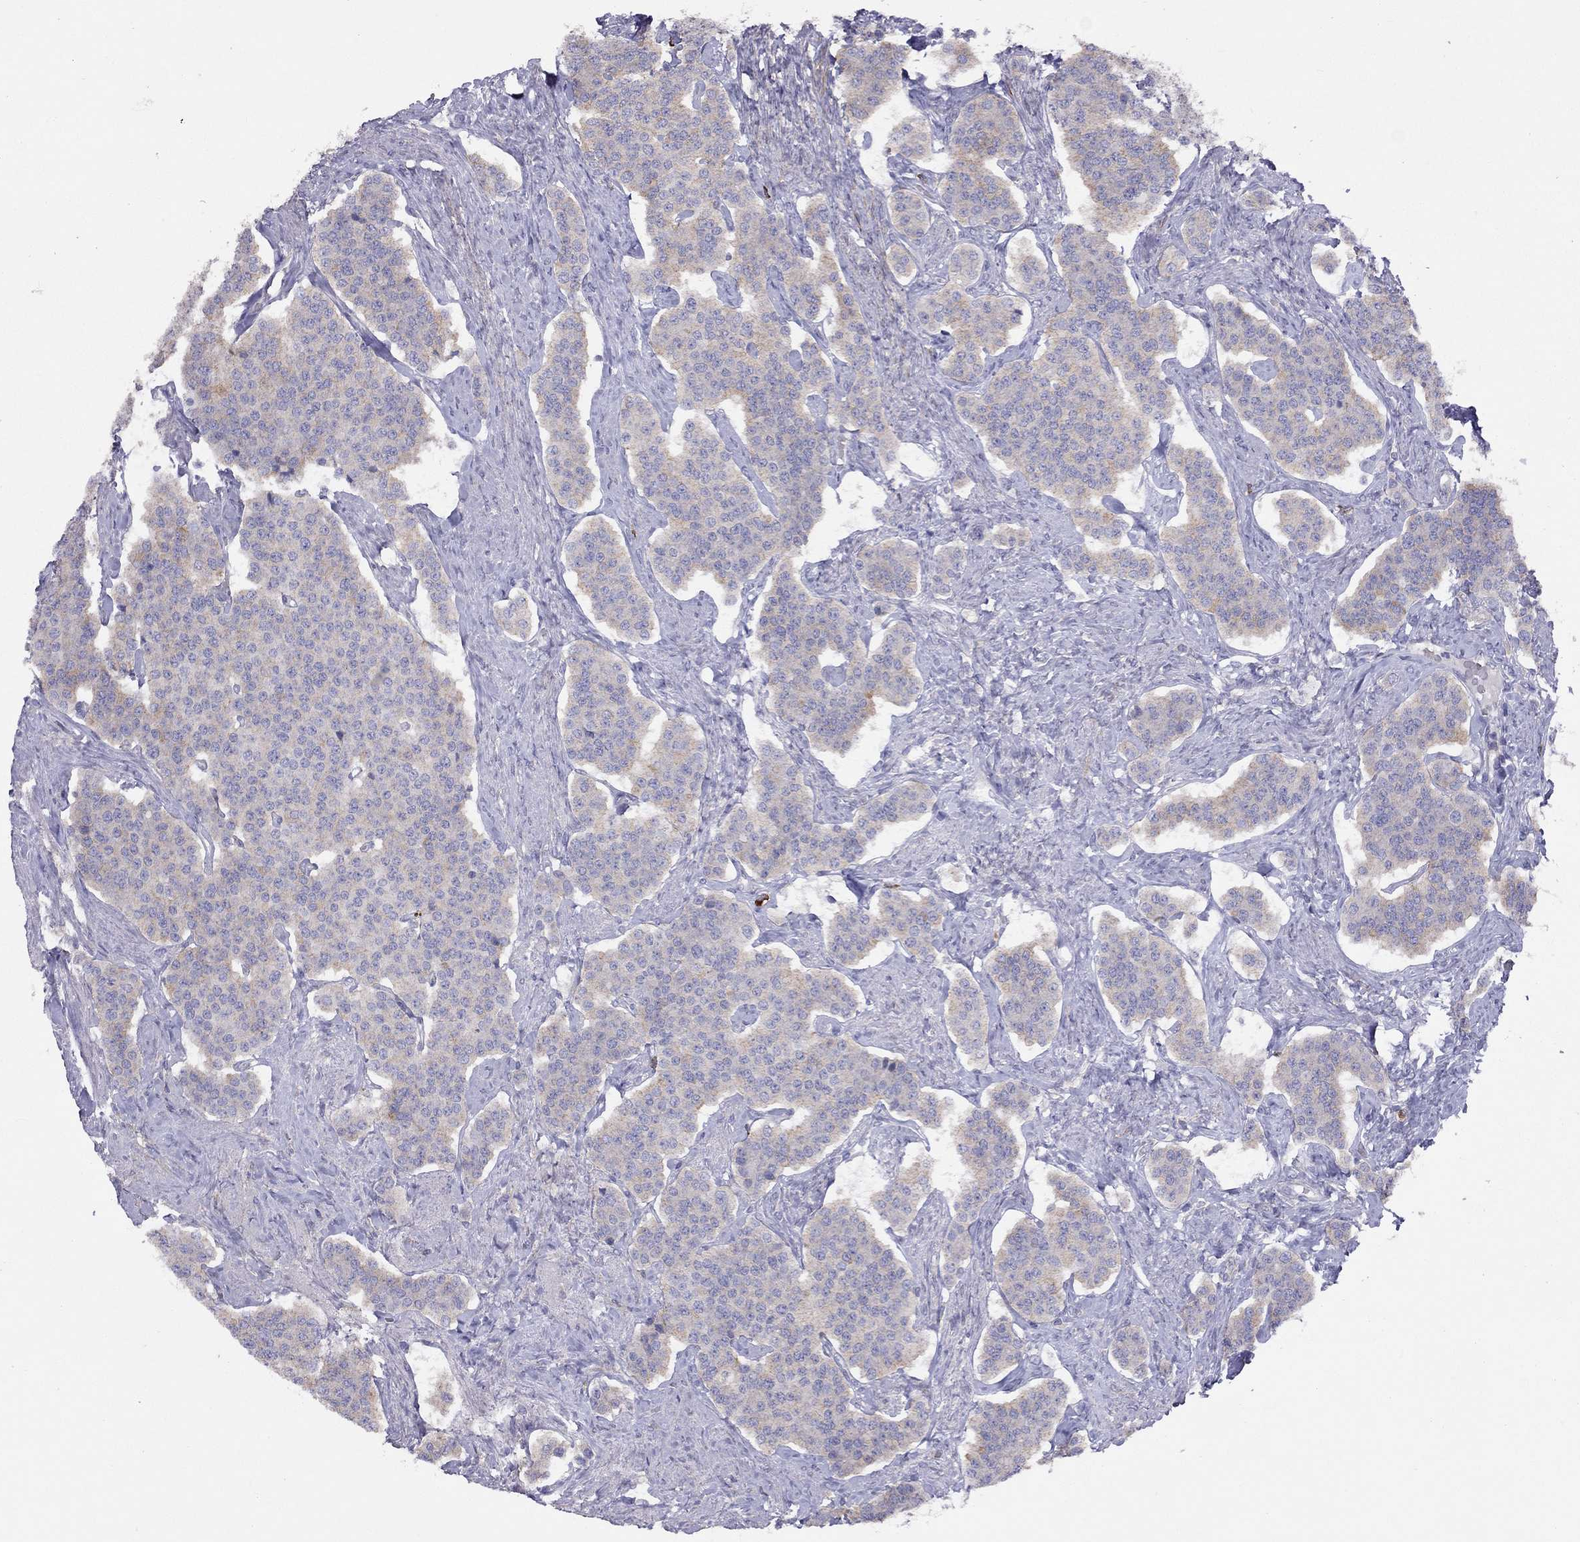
{"staining": {"intensity": "weak", "quantity": "25%-75%", "location": "cytoplasmic/membranous"}, "tissue": "carcinoid", "cell_type": "Tumor cells", "image_type": "cancer", "snomed": [{"axis": "morphology", "description": "Carcinoid, malignant, NOS"}, {"axis": "topography", "description": "Small intestine"}], "caption": "This micrograph reveals carcinoid (malignant) stained with immunohistochemistry to label a protein in brown. The cytoplasmic/membranous of tumor cells show weak positivity for the protein. Nuclei are counter-stained blue.", "gene": "SYTL2", "patient": {"sex": "female", "age": 58}}